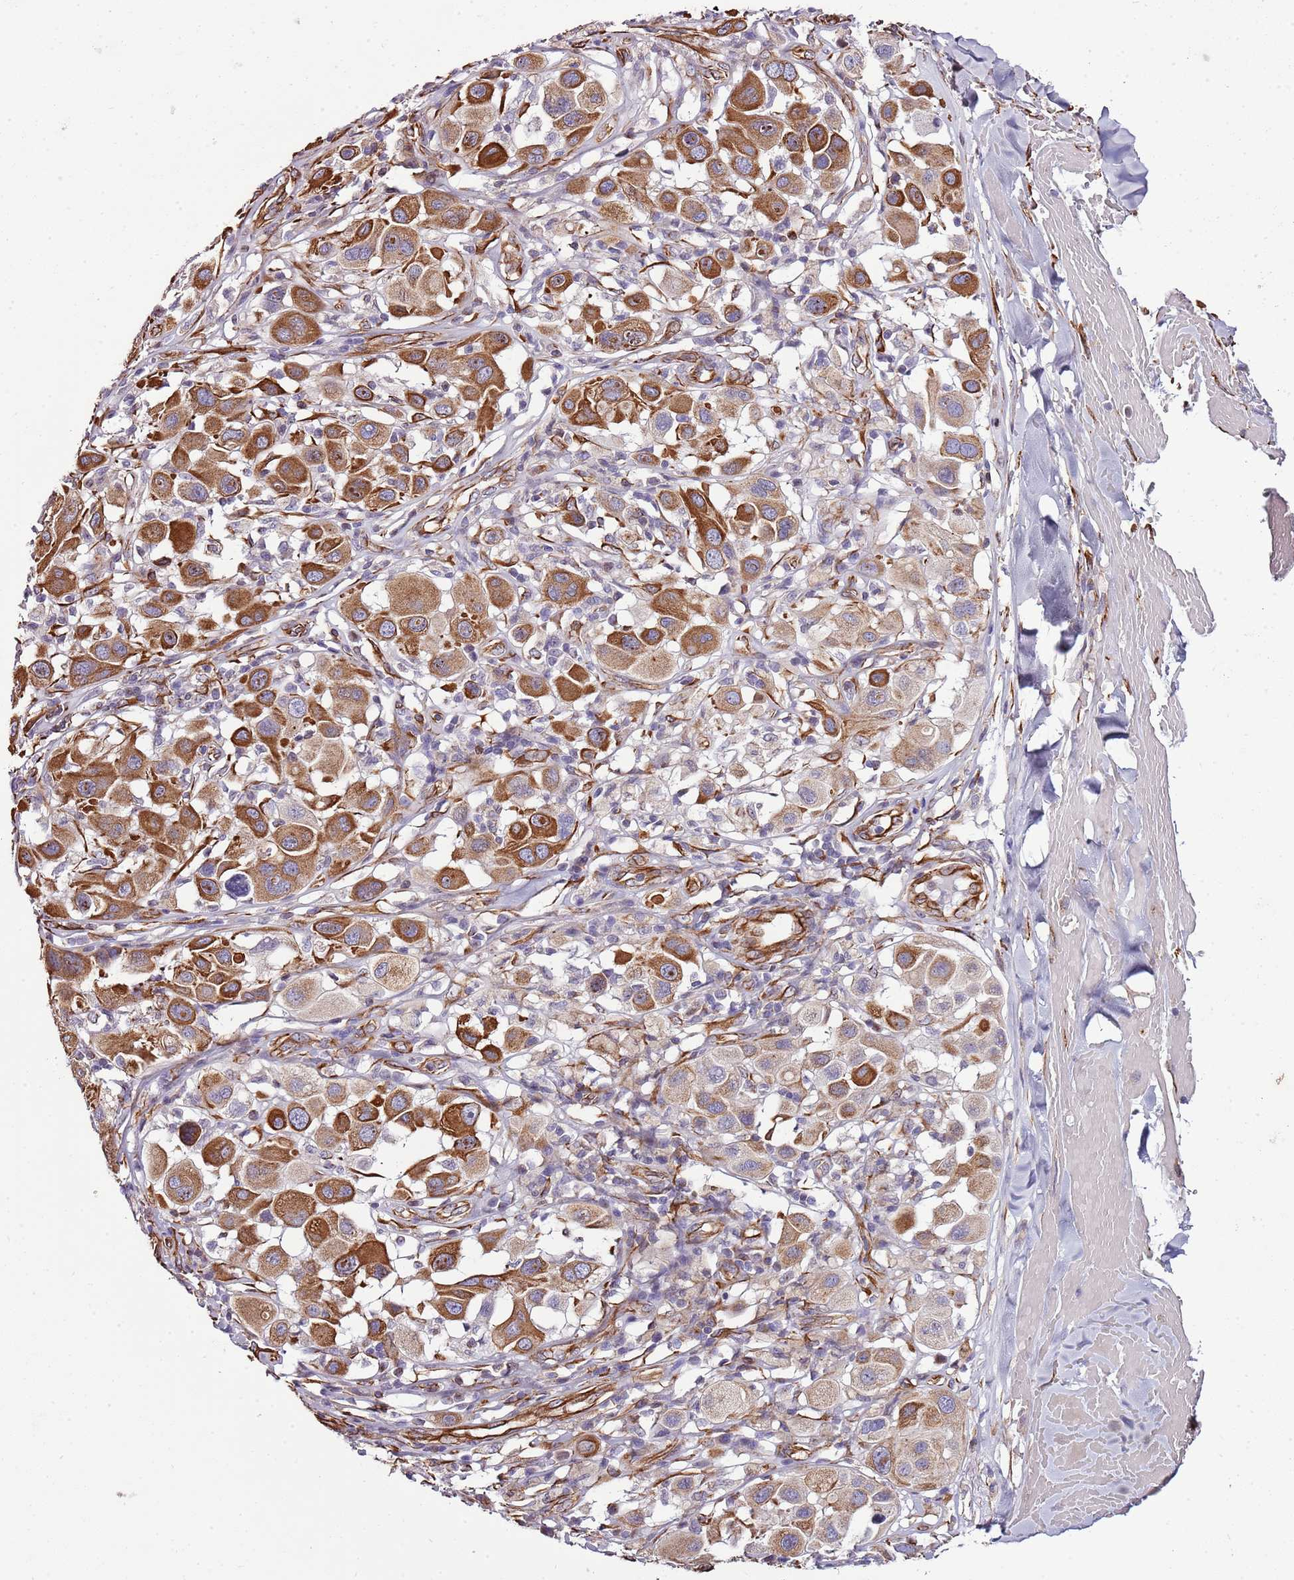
{"staining": {"intensity": "strong", "quantity": ">75%", "location": "cytoplasmic/membranous"}, "tissue": "melanoma", "cell_type": "Tumor cells", "image_type": "cancer", "snomed": [{"axis": "morphology", "description": "Malignant melanoma, Metastatic site"}, {"axis": "topography", "description": "Skin"}], "caption": "A histopathology image showing strong cytoplasmic/membranous expression in about >75% of tumor cells in melanoma, as visualized by brown immunohistochemical staining.", "gene": "ZNF786", "patient": {"sex": "male", "age": 41}}